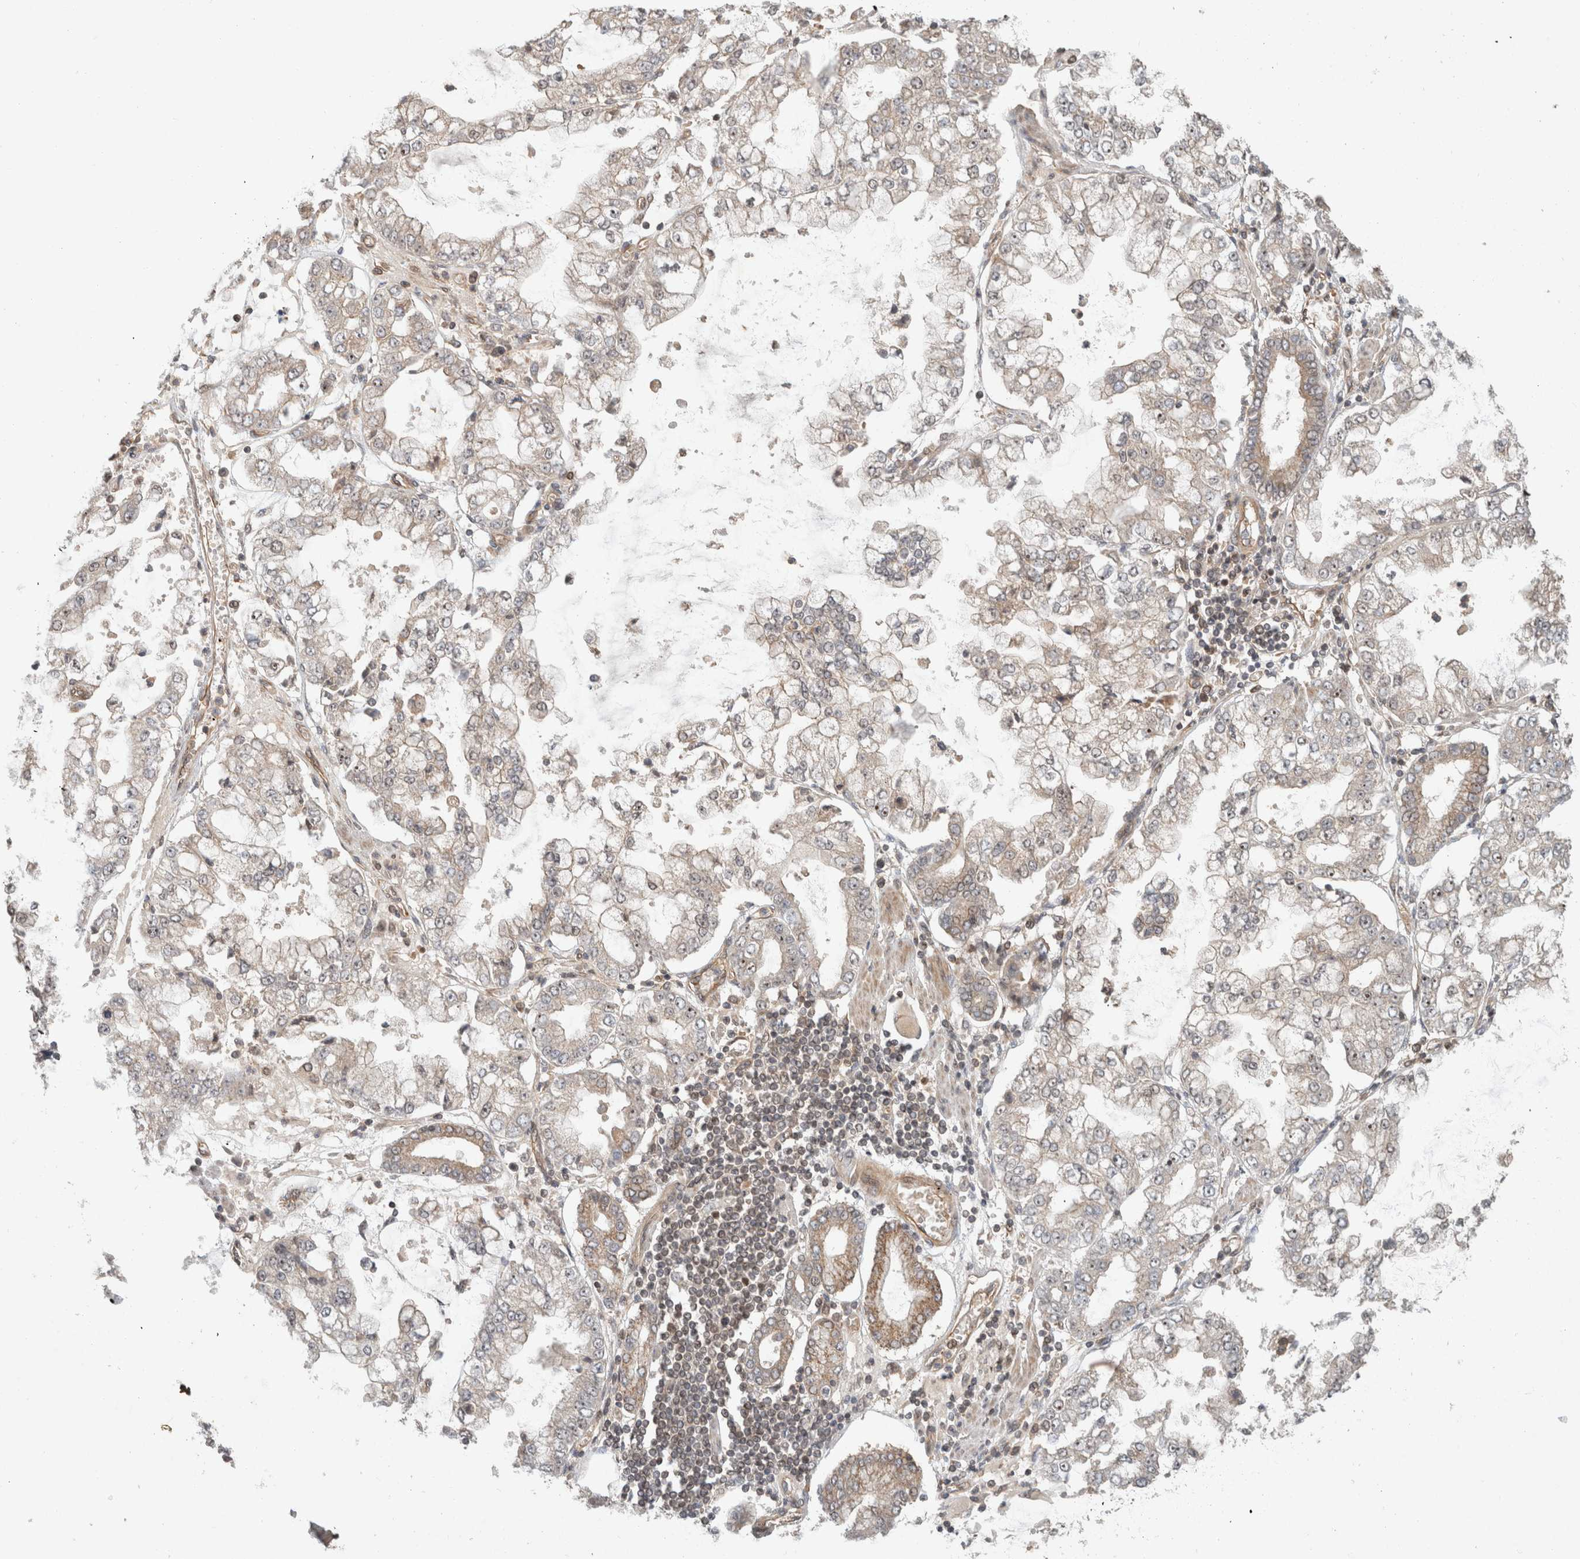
{"staining": {"intensity": "weak", "quantity": "<25%", "location": "cytoplasmic/membranous"}, "tissue": "stomach cancer", "cell_type": "Tumor cells", "image_type": "cancer", "snomed": [{"axis": "morphology", "description": "Adenocarcinoma, NOS"}, {"axis": "topography", "description": "Stomach"}], "caption": "The micrograph exhibits no significant expression in tumor cells of adenocarcinoma (stomach). The staining was performed using DAB to visualize the protein expression in brown, while the nuclei were stained in blue with hematoxylin (Magnification: 20x).", "gene": "CAAP1", "patient": {"sex": "male", "age": 76}}